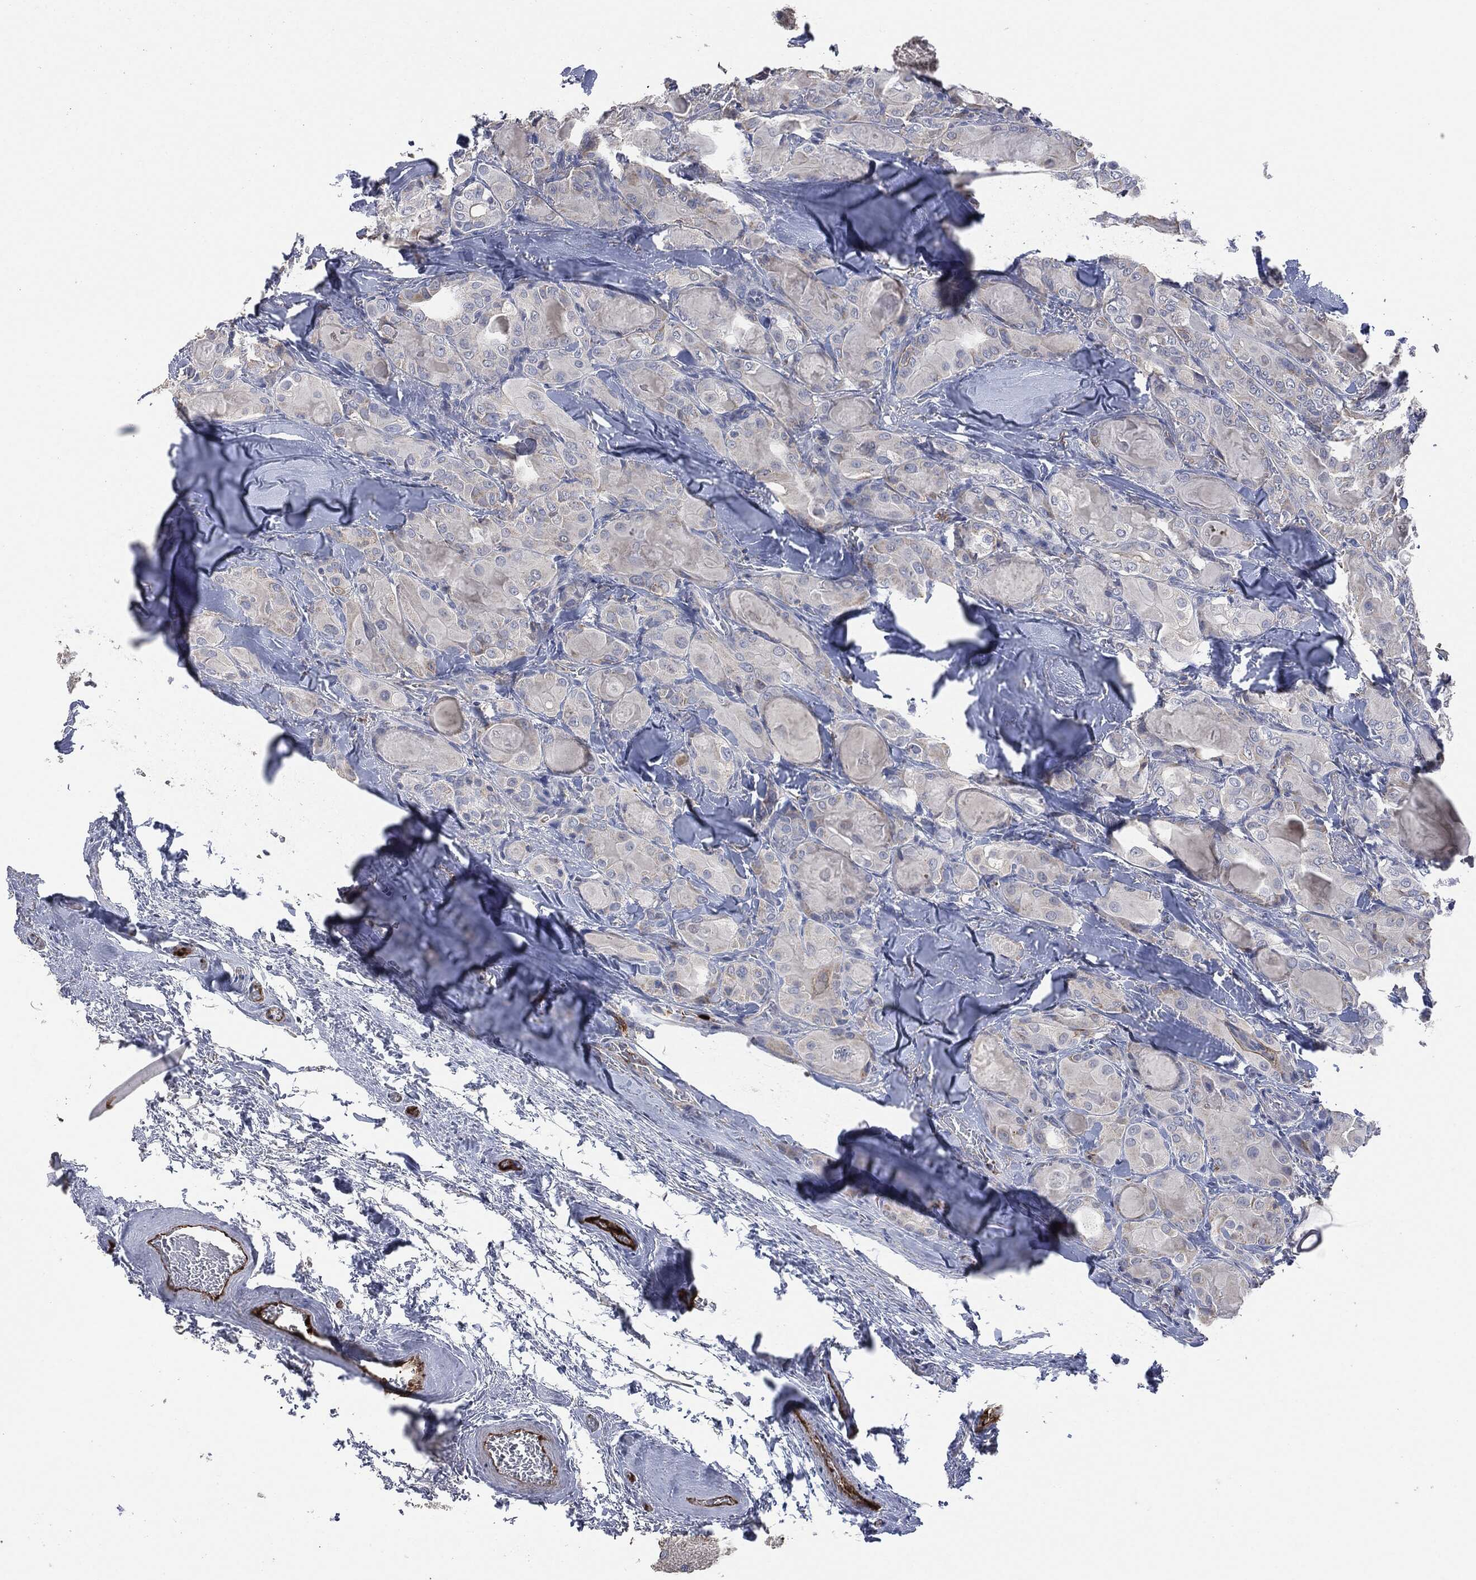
{"staining": {"intensity": "moderate", "quantity": "<25%", "location": "cytoplasmic/membranous"}, "tissue": "thyroid cancer", "cell_type": "Tumor cells", "image_type": "cancer", "snomed": [{"axis": "morphology", "description": "Normal tissue, NOS"}, {"axis": "morphology", "description": "Papillary adenocarcinoma, NOS"}, {"axis": "topography", "description": "Thyroid gland"}], "caption": "Thyroid cancer (papillary adenocarcinoma) stained with immunohistochemistry (IHC) shows moderate cytoplasmic/membranous positivity in approximately <25% of tumor cells.", "gene": "CD33", "patient": {"sex": "female", "age": 66}}